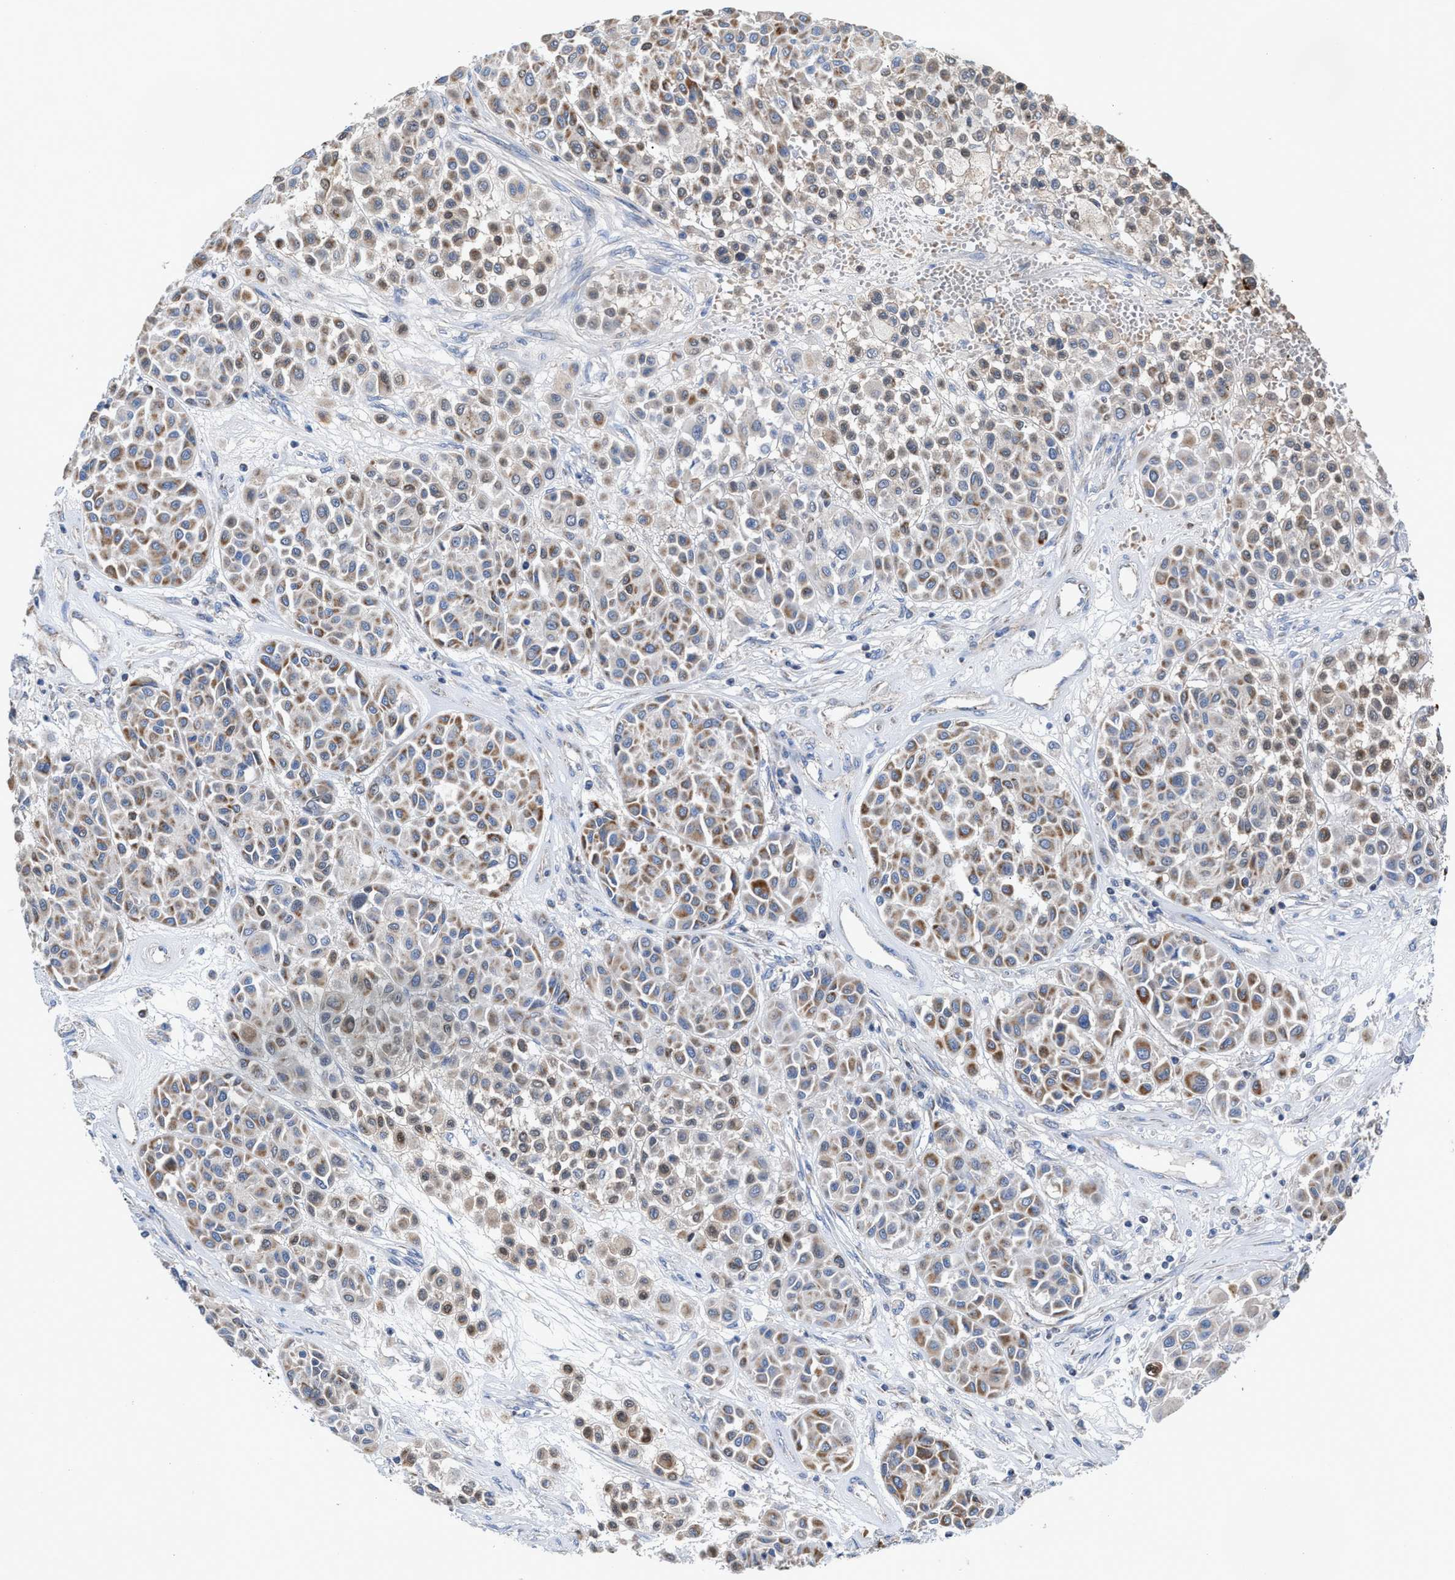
{"staining": {"intensity": "moderate", "quantity": "25%-75%", "location": "cytoplasmic/membranous"}, "tissue": "melanoma", "cell_type": "Tumor cells", "image_type": "cancer", "snomed": [{"axis": "morphology", "description": "Malignant melanoma, Metastatic site"}, {"axis": "topography", "description": "Soft tissue"}], "caption": "IHC image of neoplastic tissue: human melanoma stained using immunohistochemistry exhibits medium levels of moderate protein expression localized specifically in the cytoplasmic/membranous of tumor cells, appearing as a cytoplasmic/membranous brown color.", "gene": "MECR", "patient": {"sex": "male", "age": 41}}